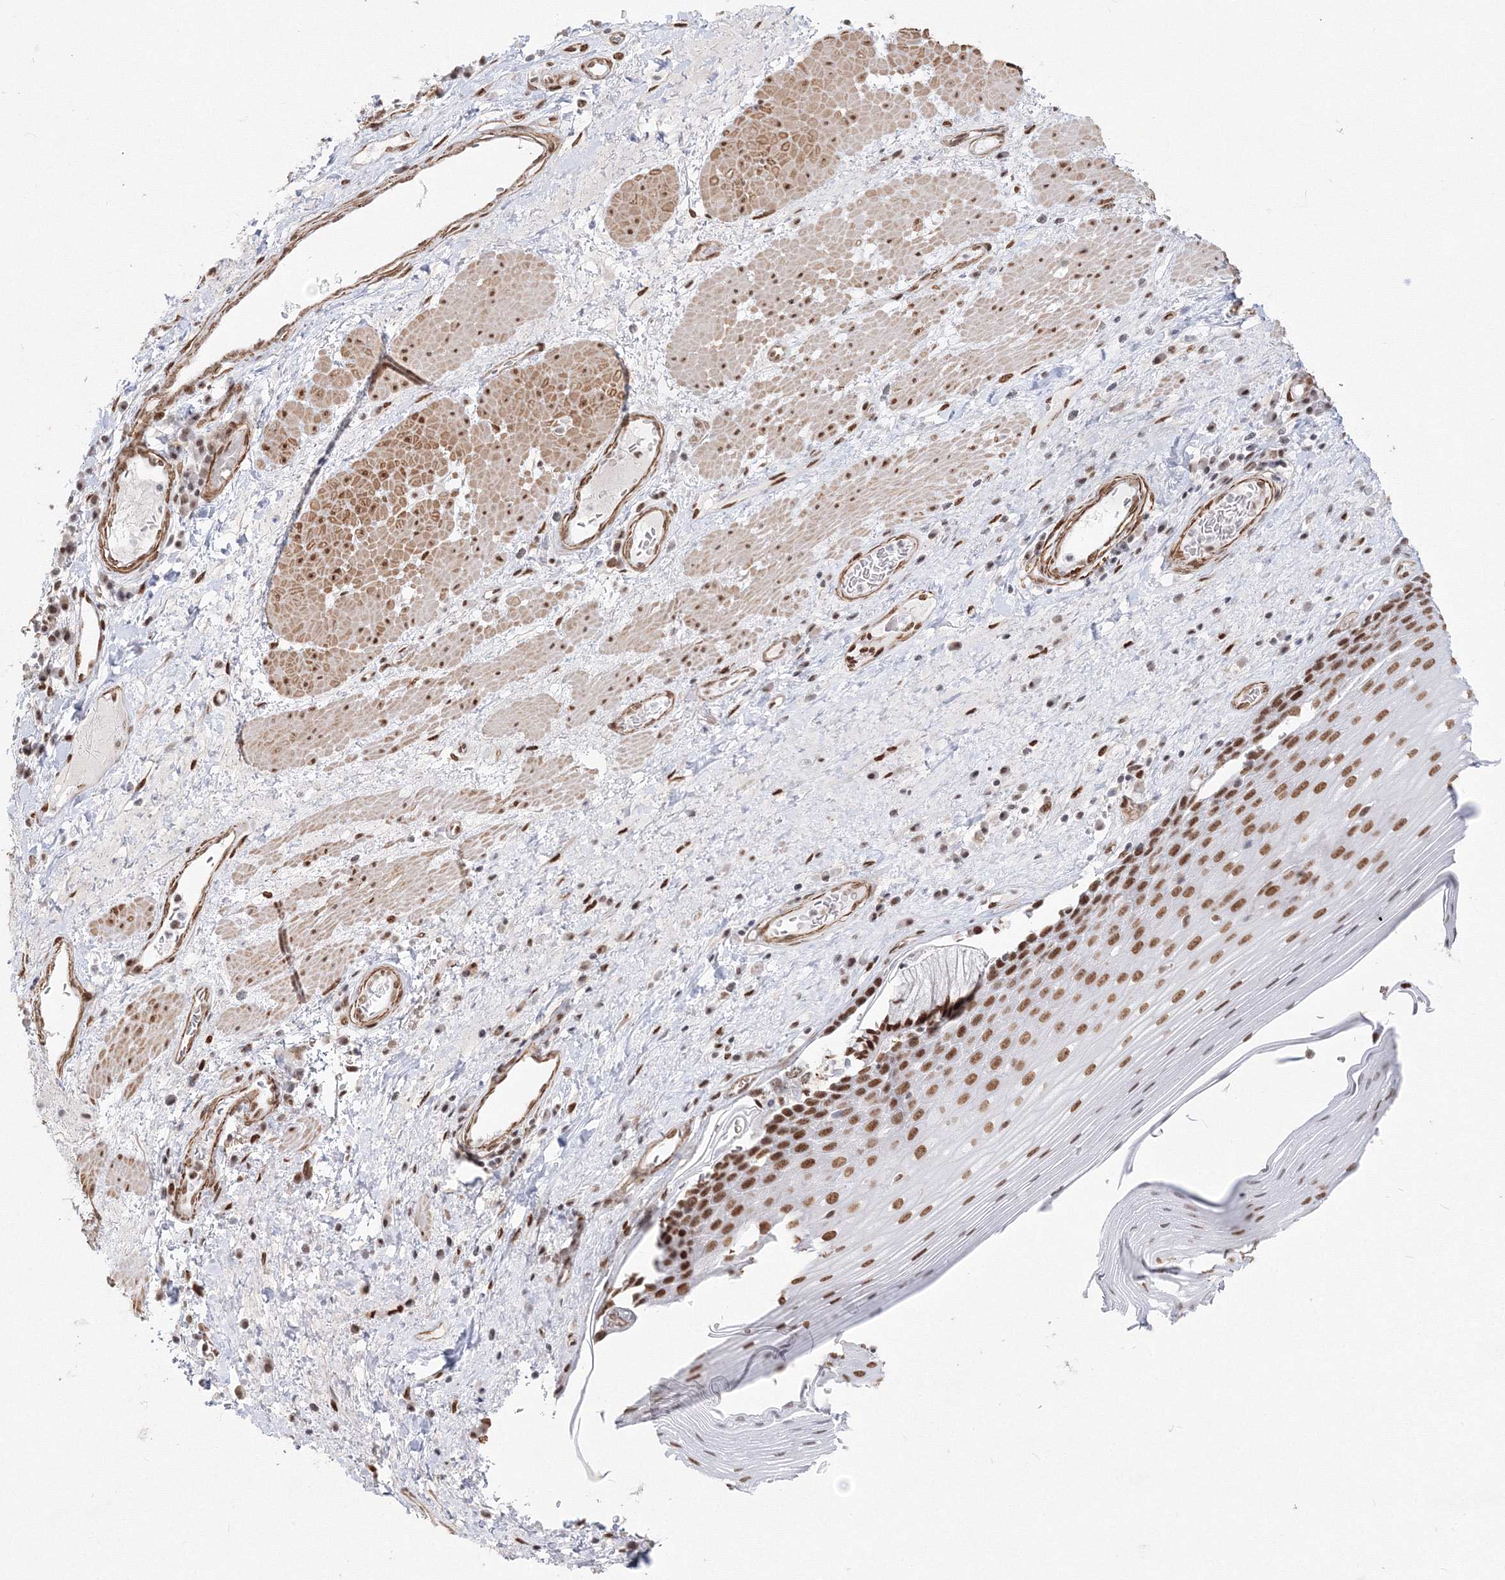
{"staining": {"intensity": "moderate", "quantity": ">75%", "location": "nuclear"}, "tissue": "esophagus", "cell_type": "Squamous epithelial cells", "image_type": "normal", "snomed": [{"axis": "morphology", "description": "Normal tissue, NOS"}, {"axis": "topography", "description": "Esophagus"}], "caption": "Protein expression analysis of benign esophagus exhibits moderate nuclear staining in approximately >75% of squamous epithelial cells. The staining is performed using DAB (3,3'-diaminobenzidine) brown chromogen to label protein expression. The nuclei are counter-stained blue using hematoxylin.", "gene": "ZNF638", "patient": {"sex": "male", "age": 62}}